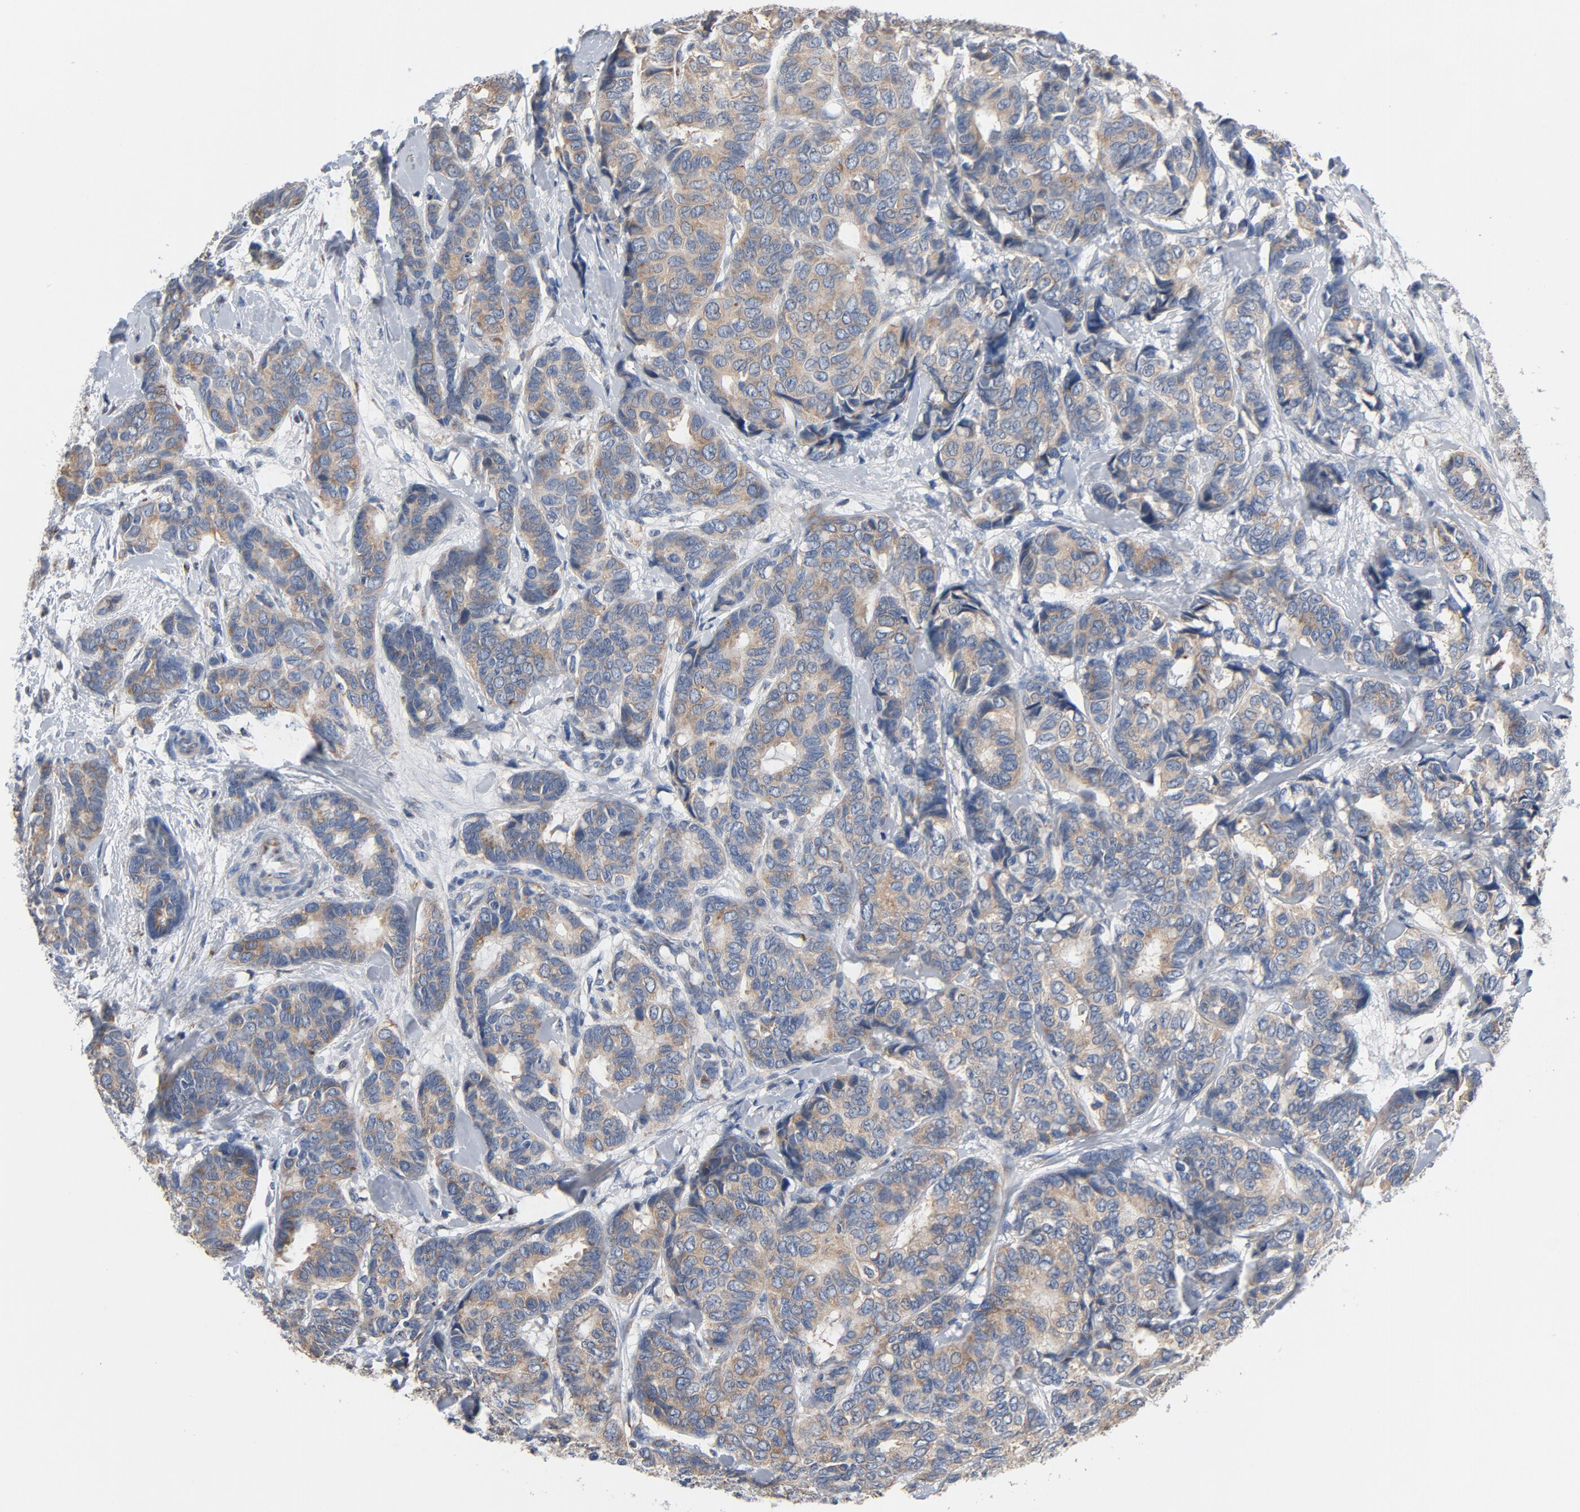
{"staining": {"intensity": "moderate", "quantity": ">75%", "location": "cytoplasmic/membranous"}, "tissue": "breast cancer", "cell_type": "Tumor cells", "image_type": "cancer", "snomed": [{"axis": "morphology", "description": "Duct carcinoma"}, {"axis": "topography", "description": "Breast"}], "caption": "Breast cancer stained with DAB (3,3'-diaminobenzidine) immunohistochemistry displays medium levels of moderate cytoplasmic/membranous staining in approximately >75% of tumor cells.", "gene": "YIPF6", "patient": {"sex": "female", "age": 87}}